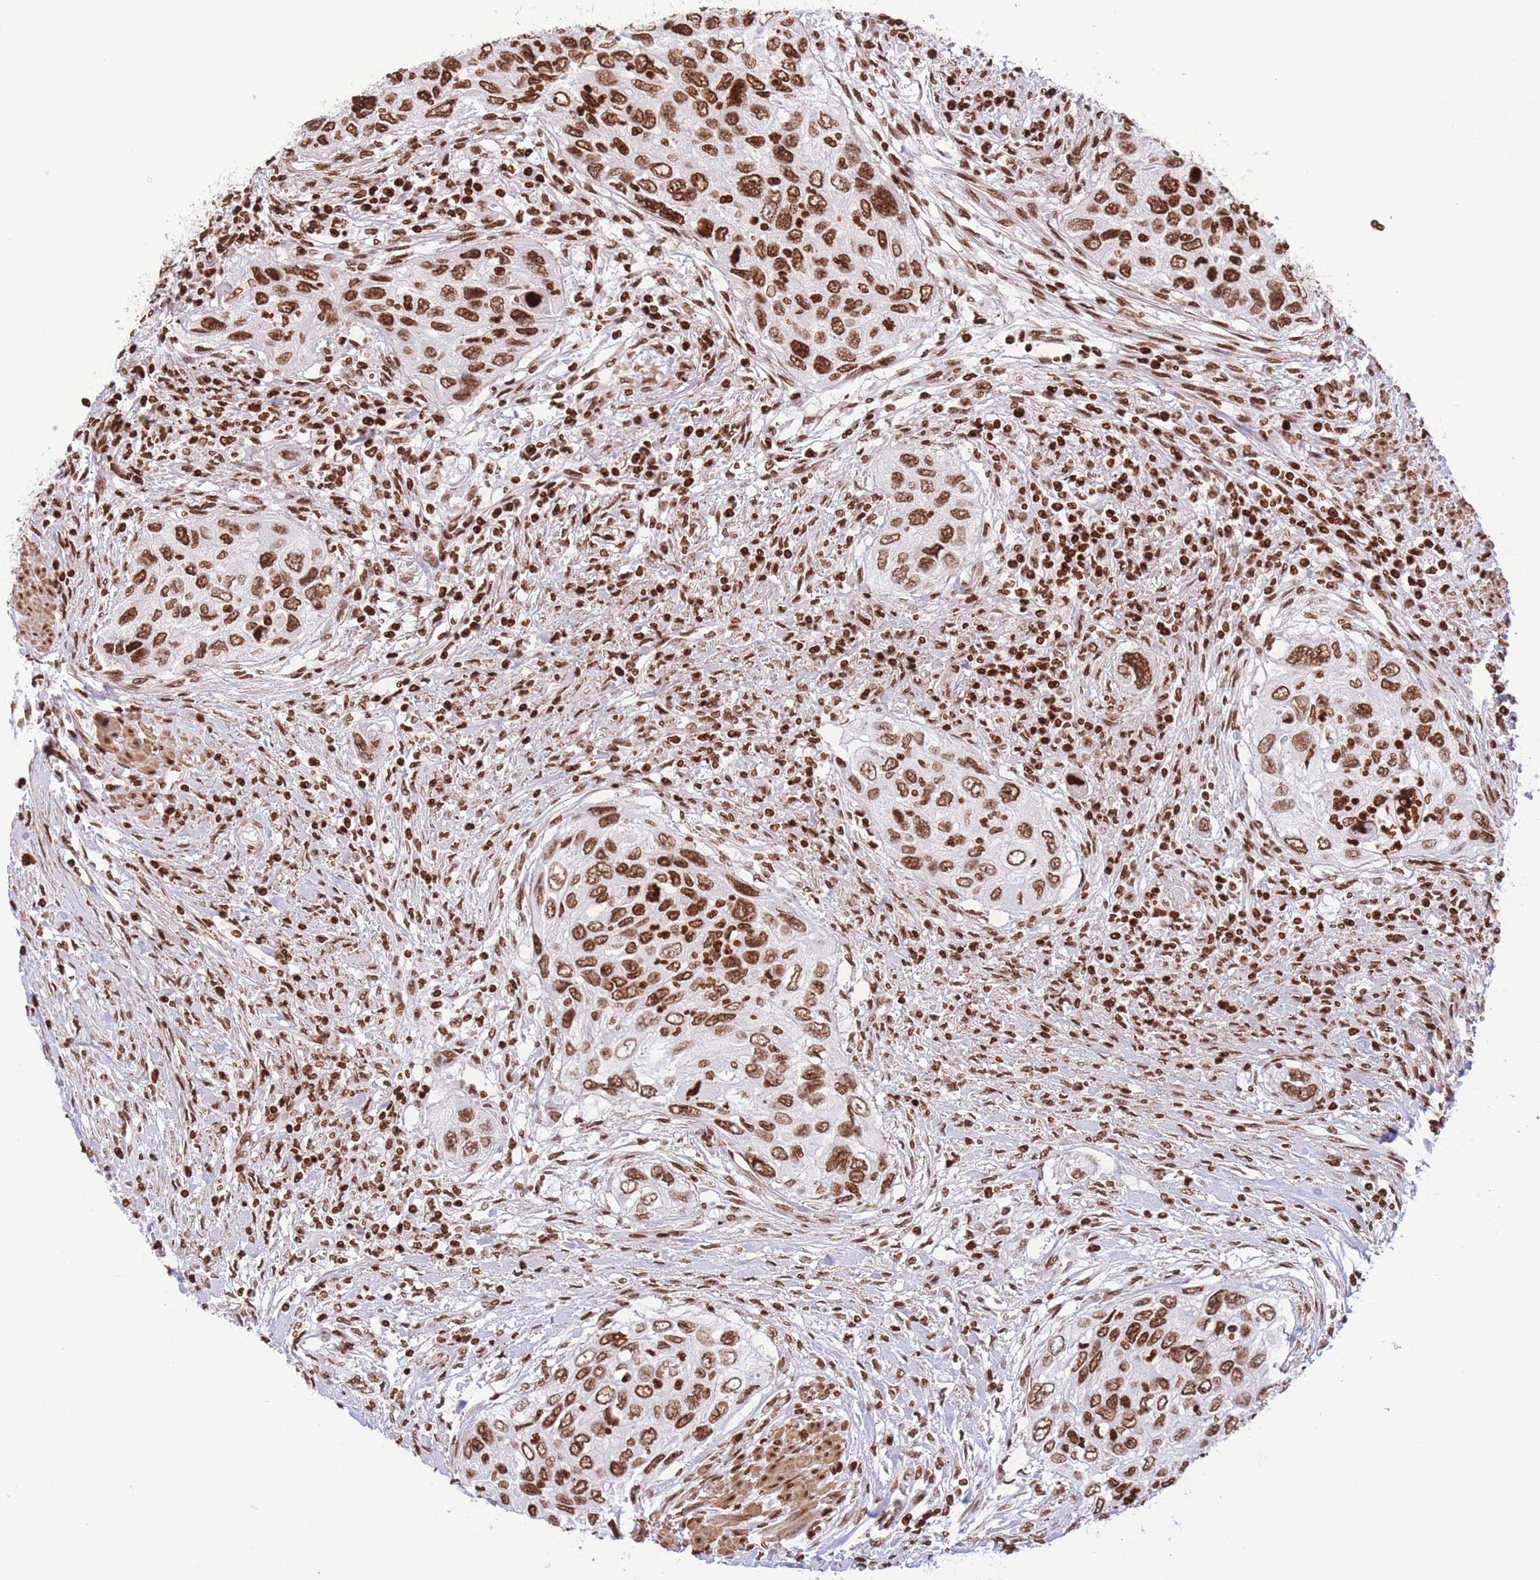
{"staining": {"intensity": "strong", "quantity": ">75%", "location": "nuclear"}, "tissue": "urothelial cancer", "cell_type": "Tumor cells", "image_type": "cancer", "snomed": [{"axis": "morphology", "description": "Urothelial carcinoma, High grade"}, {"axis": "topography", "description": "Urinary bladder"}], "caption": "Immunohistochemistry photomicrograph of human urothelial cancer stained for a protein (brown), which exhibits high levels of strong nuclear staining in about >75% of tumor cells.", "gene": "H2BC11", "patient": {"sex": "female", "age": 60}}